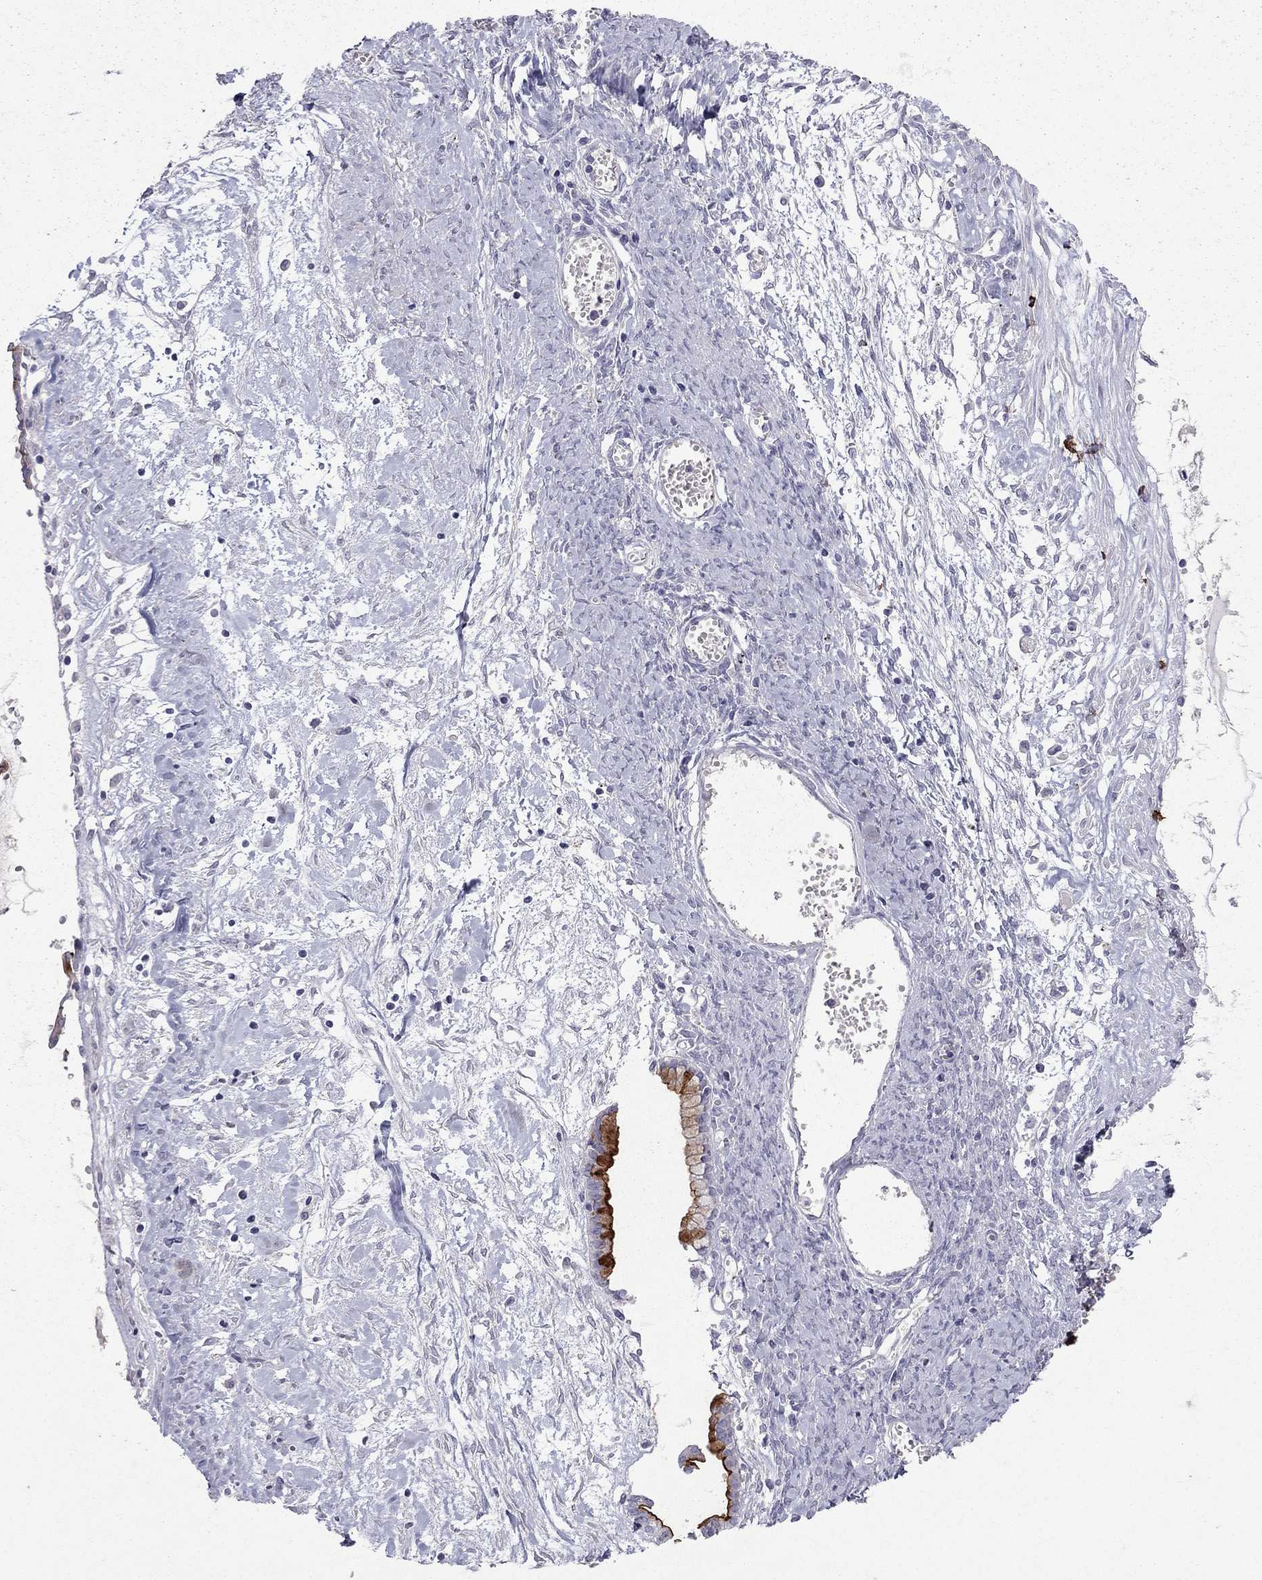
{"staining": {"intensity": "strong", "quantity": ">75%", "location": "cytoplasmic/membranous"}, "tissue": "ovarian cancer", "cell_type": "Tumor cells", "image_type": "cancer", "snomed": [{"axis": "morphology", "description": "Cystadenocarcinoma, mucinous, NOS"}, {"axis": "topography", "description": "Ovary"}], "caption": "Human ovarian mucinous cystadenocarcinoma stained for a protein (brown) shows strong cytoplasmic/membranous positive expression in approximately >75% of tumor cells.", "gene": "MUC16", "patient": {"sex": "female", "age": 67}}